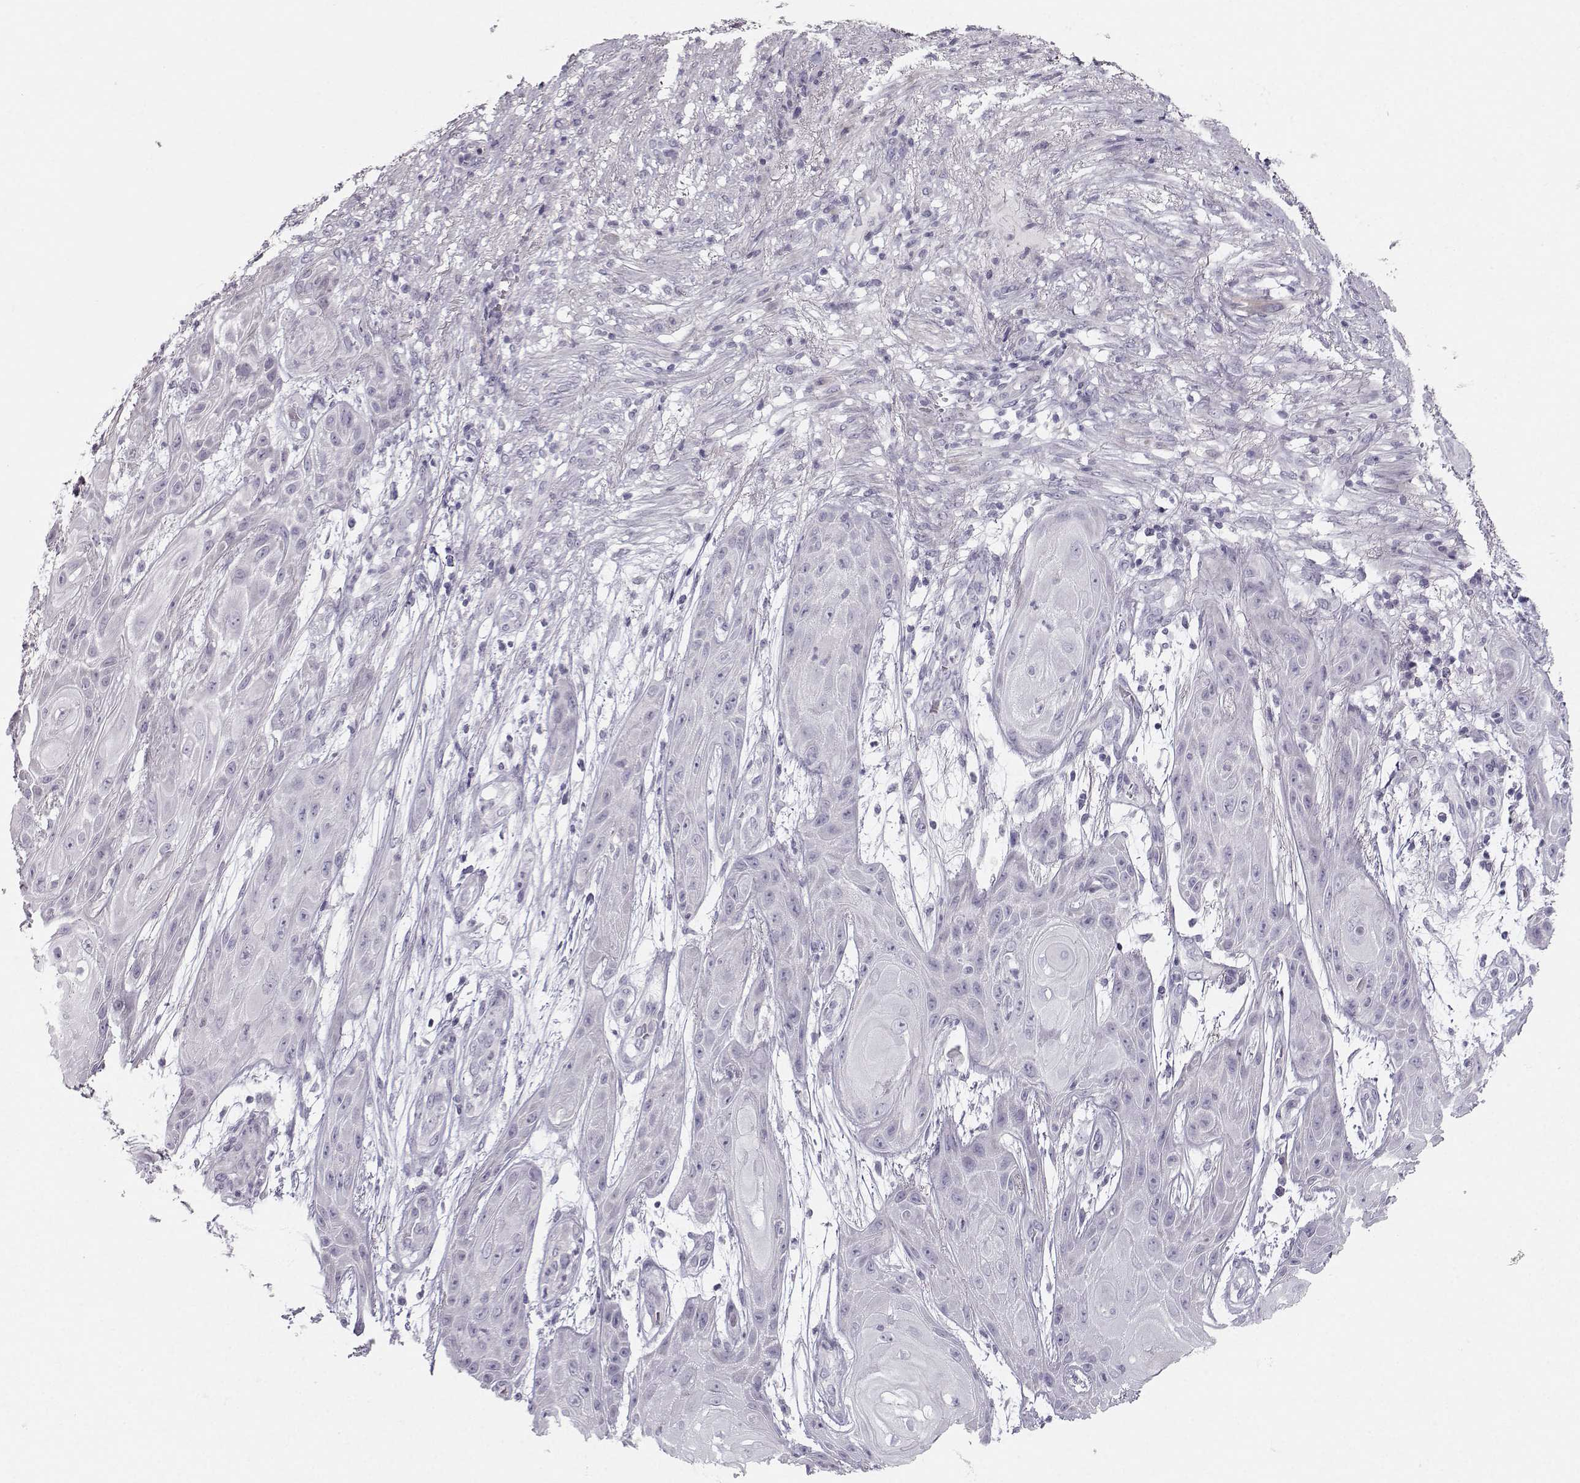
{"staining": {"intensity": "negative", "quantity": "none", "location": "none"}, "tissue": "skin cancer", "cell_type": "Tumor cells", "image_type": "cancer", "snomed": [{"axis": "morphology", "description": "Squamous cell carcinoma, NOS"}, {"axis": "topography", "description": "Skin"}], "caption": "This is a histopathology image of immunohistochemistry (IHC) staining of skin squamous cell carcinoma, which shows no positivity in tumor cells.", "gene": "CASR", "patient": {"sex": "male", "age": 62}}